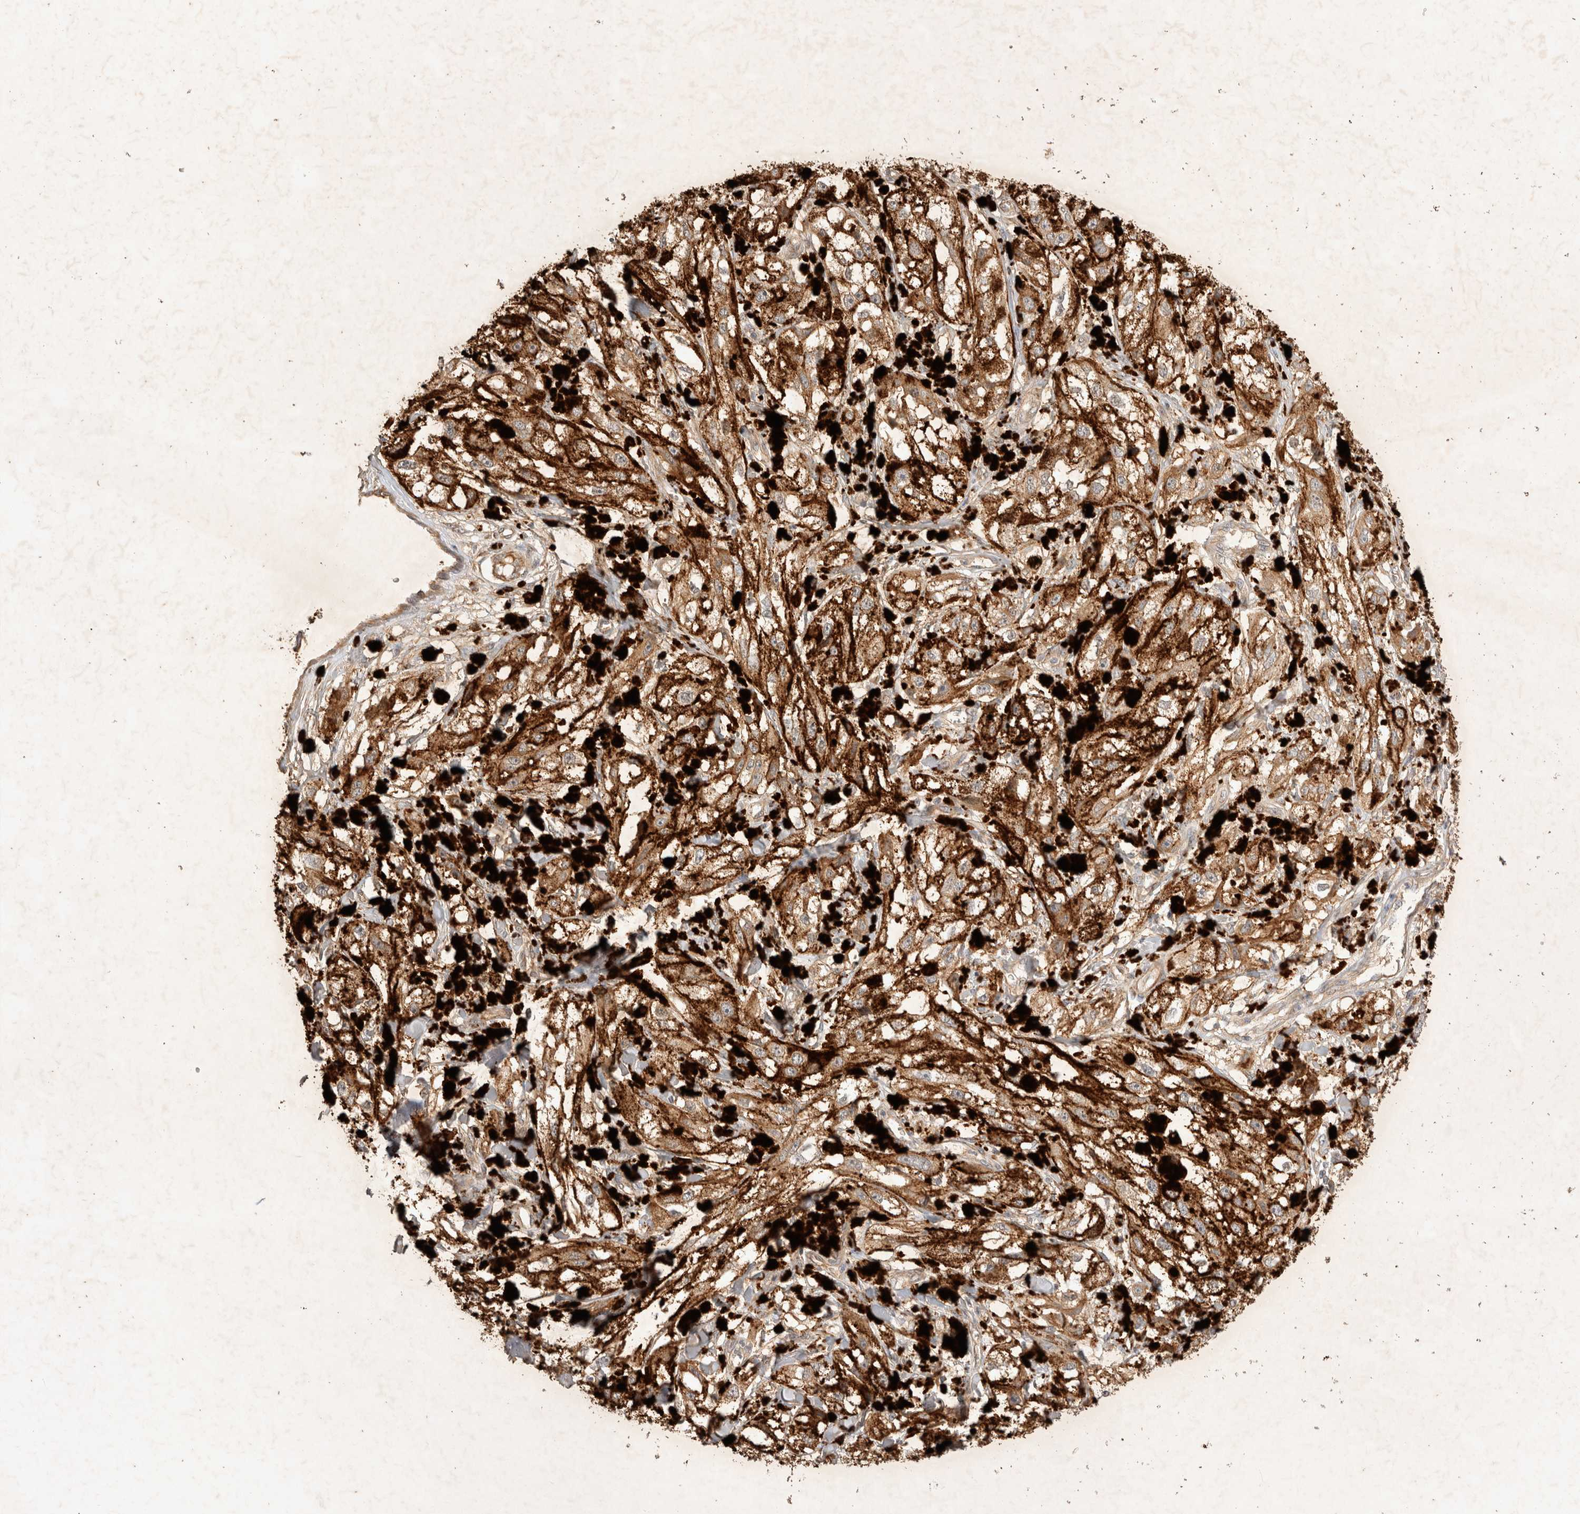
{"staining": {"intensity": "negative", "quantity": "none", "location": "none"}, "tissue": "melanoma", "cell_type": "Tumor cells", "image_type": "cancer", "snomed": [{"axis": "morphology", "description": "Malignant melanoma, NOS"}, {"axis": "topography", "description": "Skin"}], "caption": "Tumor cells show no significant positivity in melanoma. (Stains: DAB immunohistochemistry (IHC) with hematoxylin counter stain, Microscopy: brightfield microscopy at high magnification).", "gene": "YES1", "patient": {"sex": "male", "age": 88}}